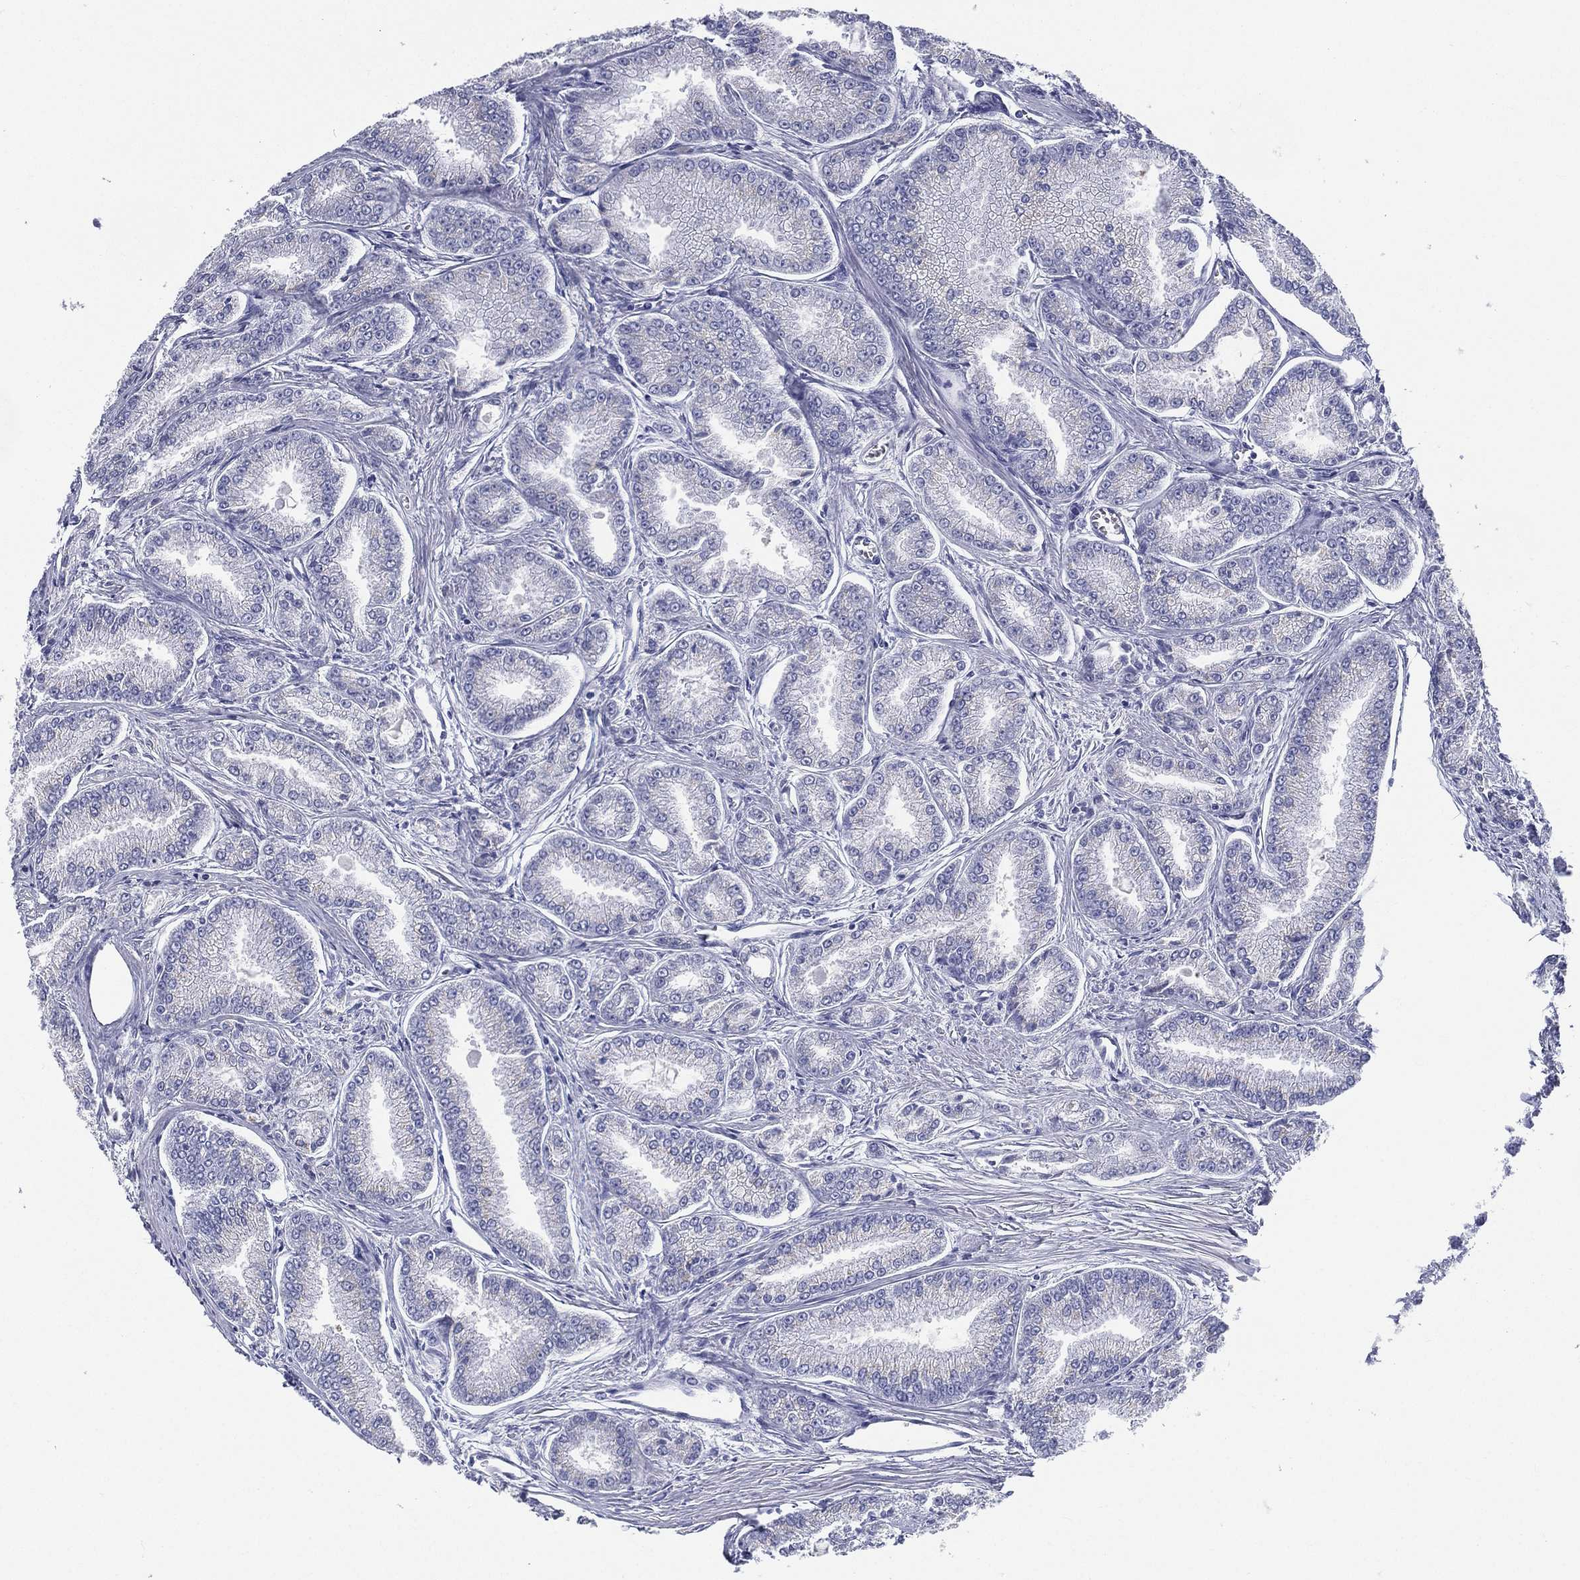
{"staining": {"intensity": "negative", "quantity": "none", "location": "none"}, "tissue": "prostate cancer", "cell_type": "Tumor cells", "image_type": "cancer", "snomed": [{"axis": "morphology", "description": "Adenocarcinoma, NOS"}, {"axis": "morphology", "description": "Adenocarcinoma, High grade"}, {"axis": "topography", "description": "Prostate"}], "caption": "A photomicrograph of human prostate cancer (adenocarcinoma) is negative for staining in tumor cells. (Stains: DAB immunohistochemistry with hematoxylin counter stain, Microscopy: brightfield microscopy at high magnification).", "gene": "RSPH4A", "patient": {"sex": "male", "age": 70}}